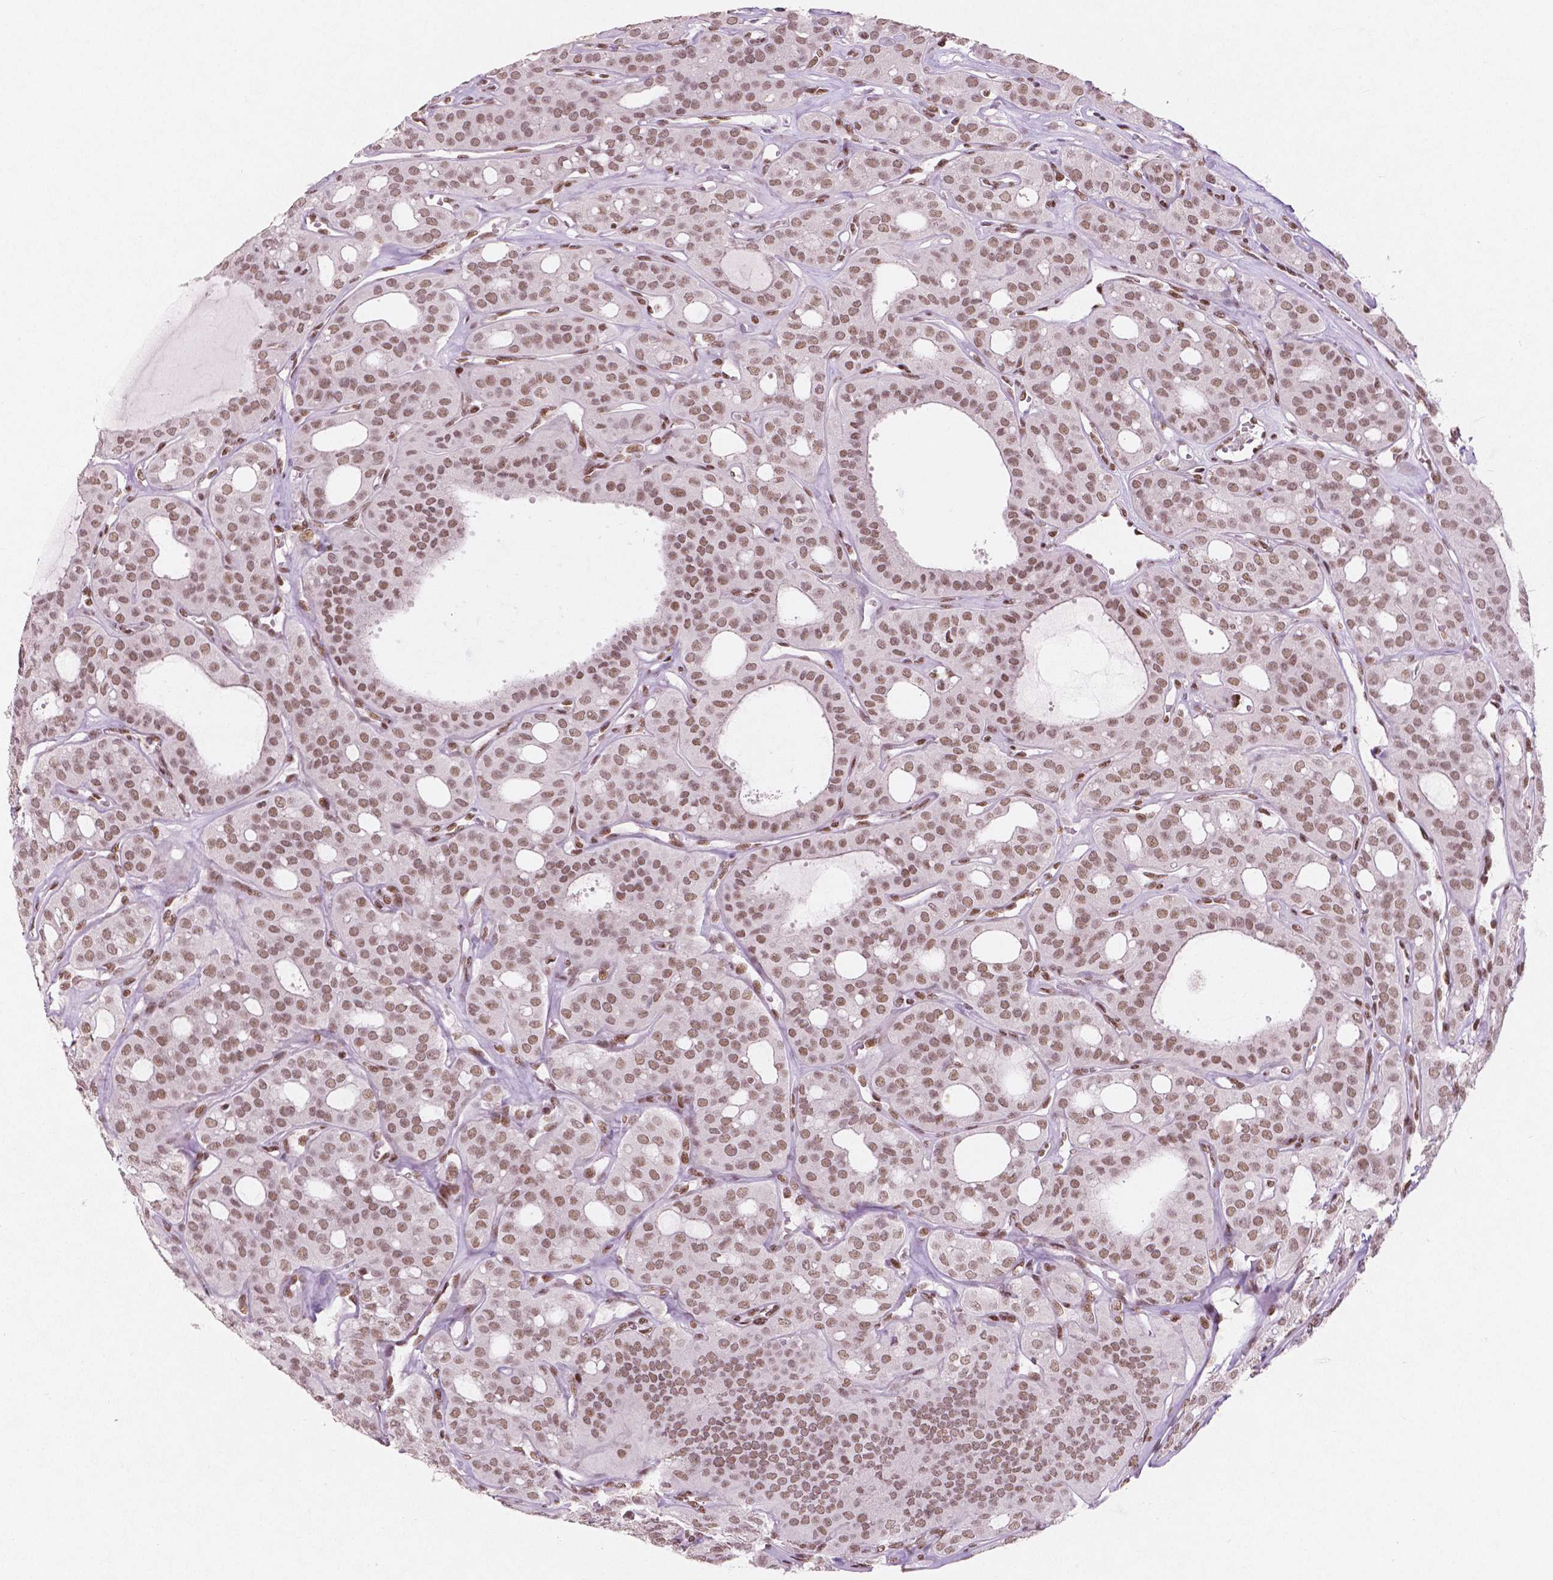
{"staining": {"intensity": "moderate", "quantity": ">75%", "location": "nuclear"}, "tissue": "thyroid cancer", "cell_type": "Tumor cells", "image_type": "cancer", "snomed": [{"axis": "morphology", "description": "Follicular adenoma carcinoma, NOS"}, {"axis": "topography", "description": "Thyroid gland"}], "caption": "A medium amount of moderate nuclear positivity is present in approximately >75% of tumor cells in follicular adenoma carcinoma (thyroid) tissue.", "gene": "BRD4", "patient": {"sex": "male", "age": 75}}